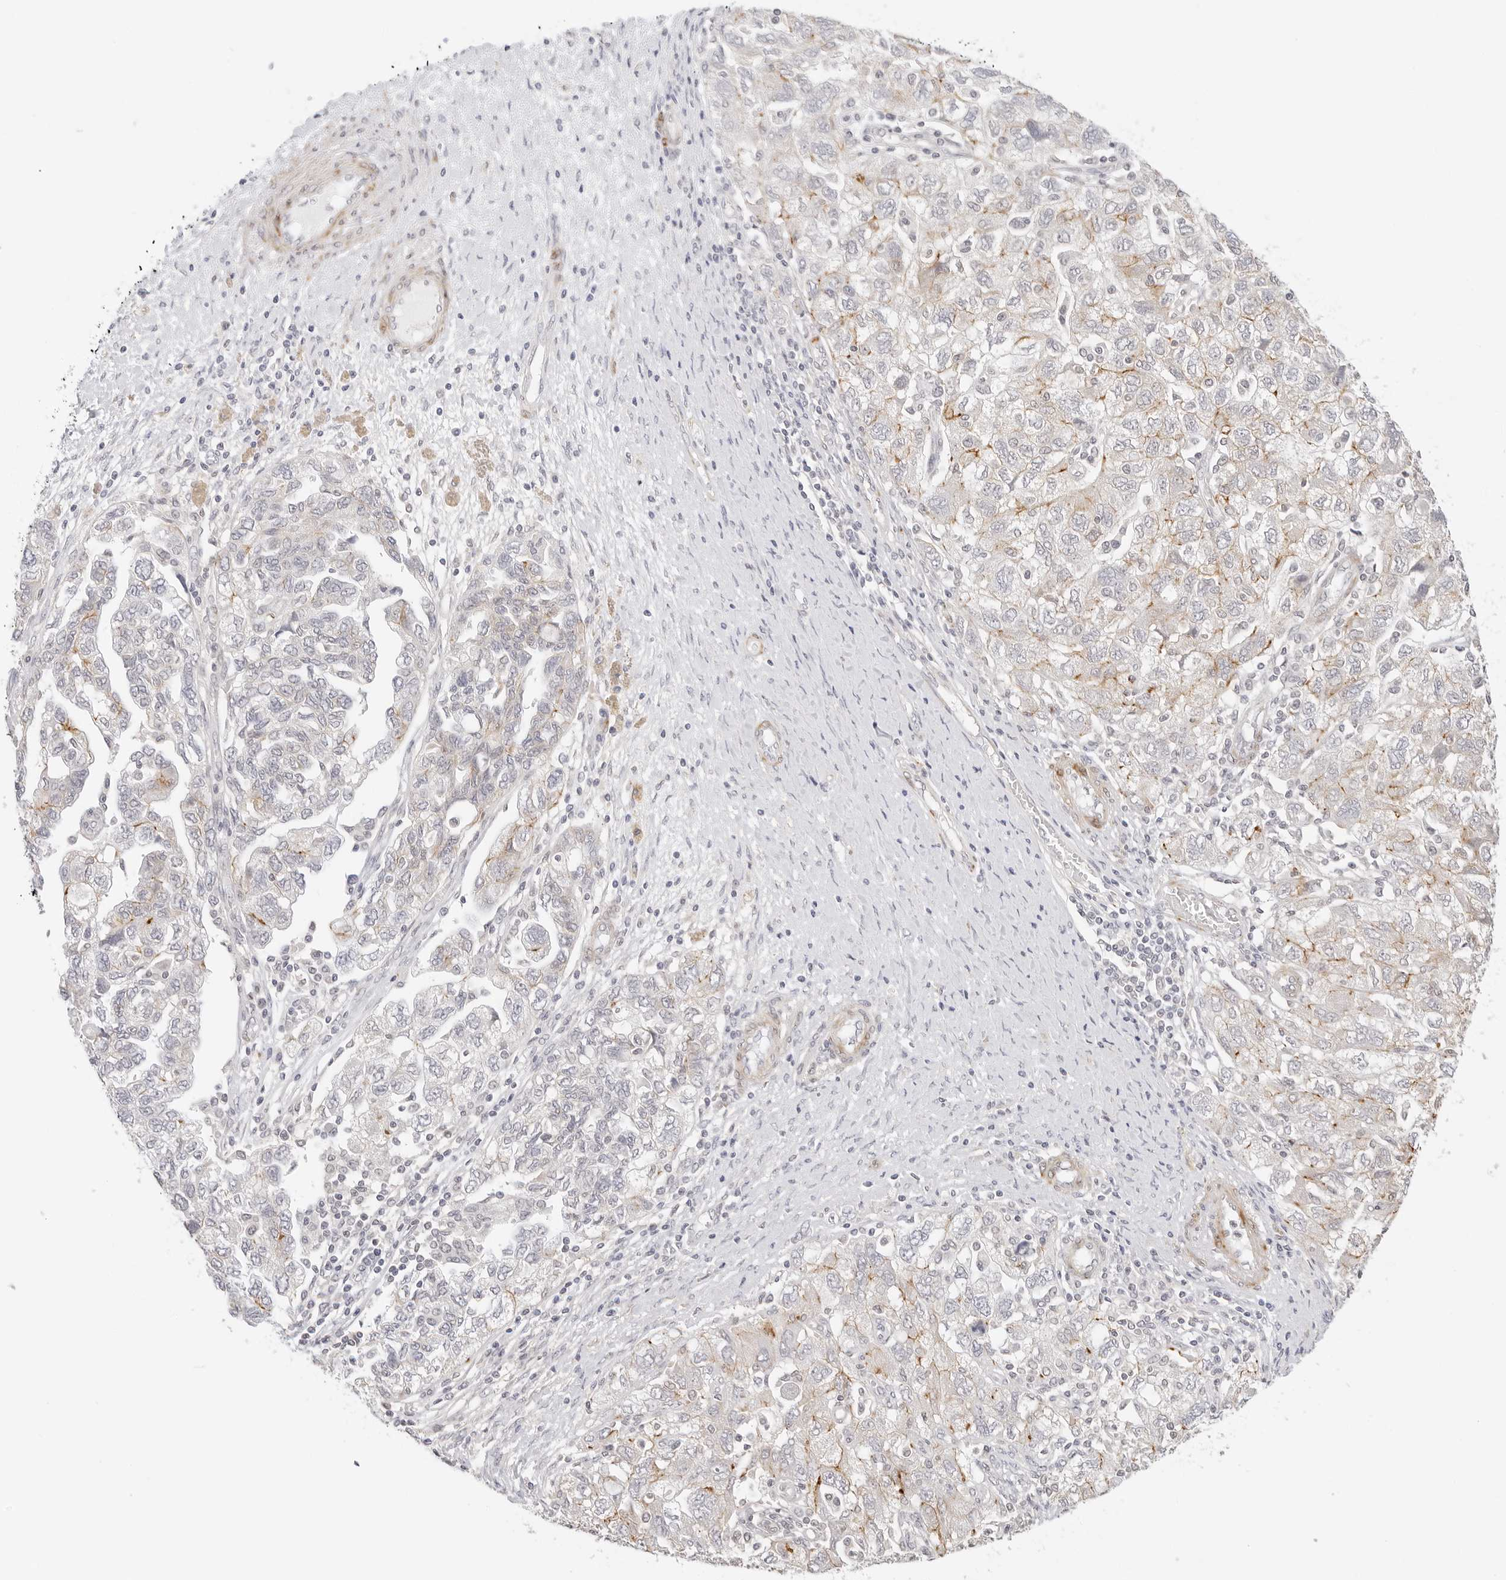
{"staining": {"intensity": "moderate", "quantity": "<25%", "location": "cytoplasmic/membranous"}, "tissue": "ovarian cancer", "cell_type": "Tumor cells", "image_type": "cancer", "snomed": [{"axis": "morphology", "description": "Carcinoma, NOS"}, {"axis": "morphology", "description": "Cystadenocarcinoma, serous, NOS"}, {"axis": "topography", "description": "Ovary"}], "caption": "A brown stain highlights moderate cytoplasmic/membranous staining of a protein in carcinoma (ovarian) tumor cells.", "gene": "PCDH19", "patient": {"sex": "female", "age": 69}}